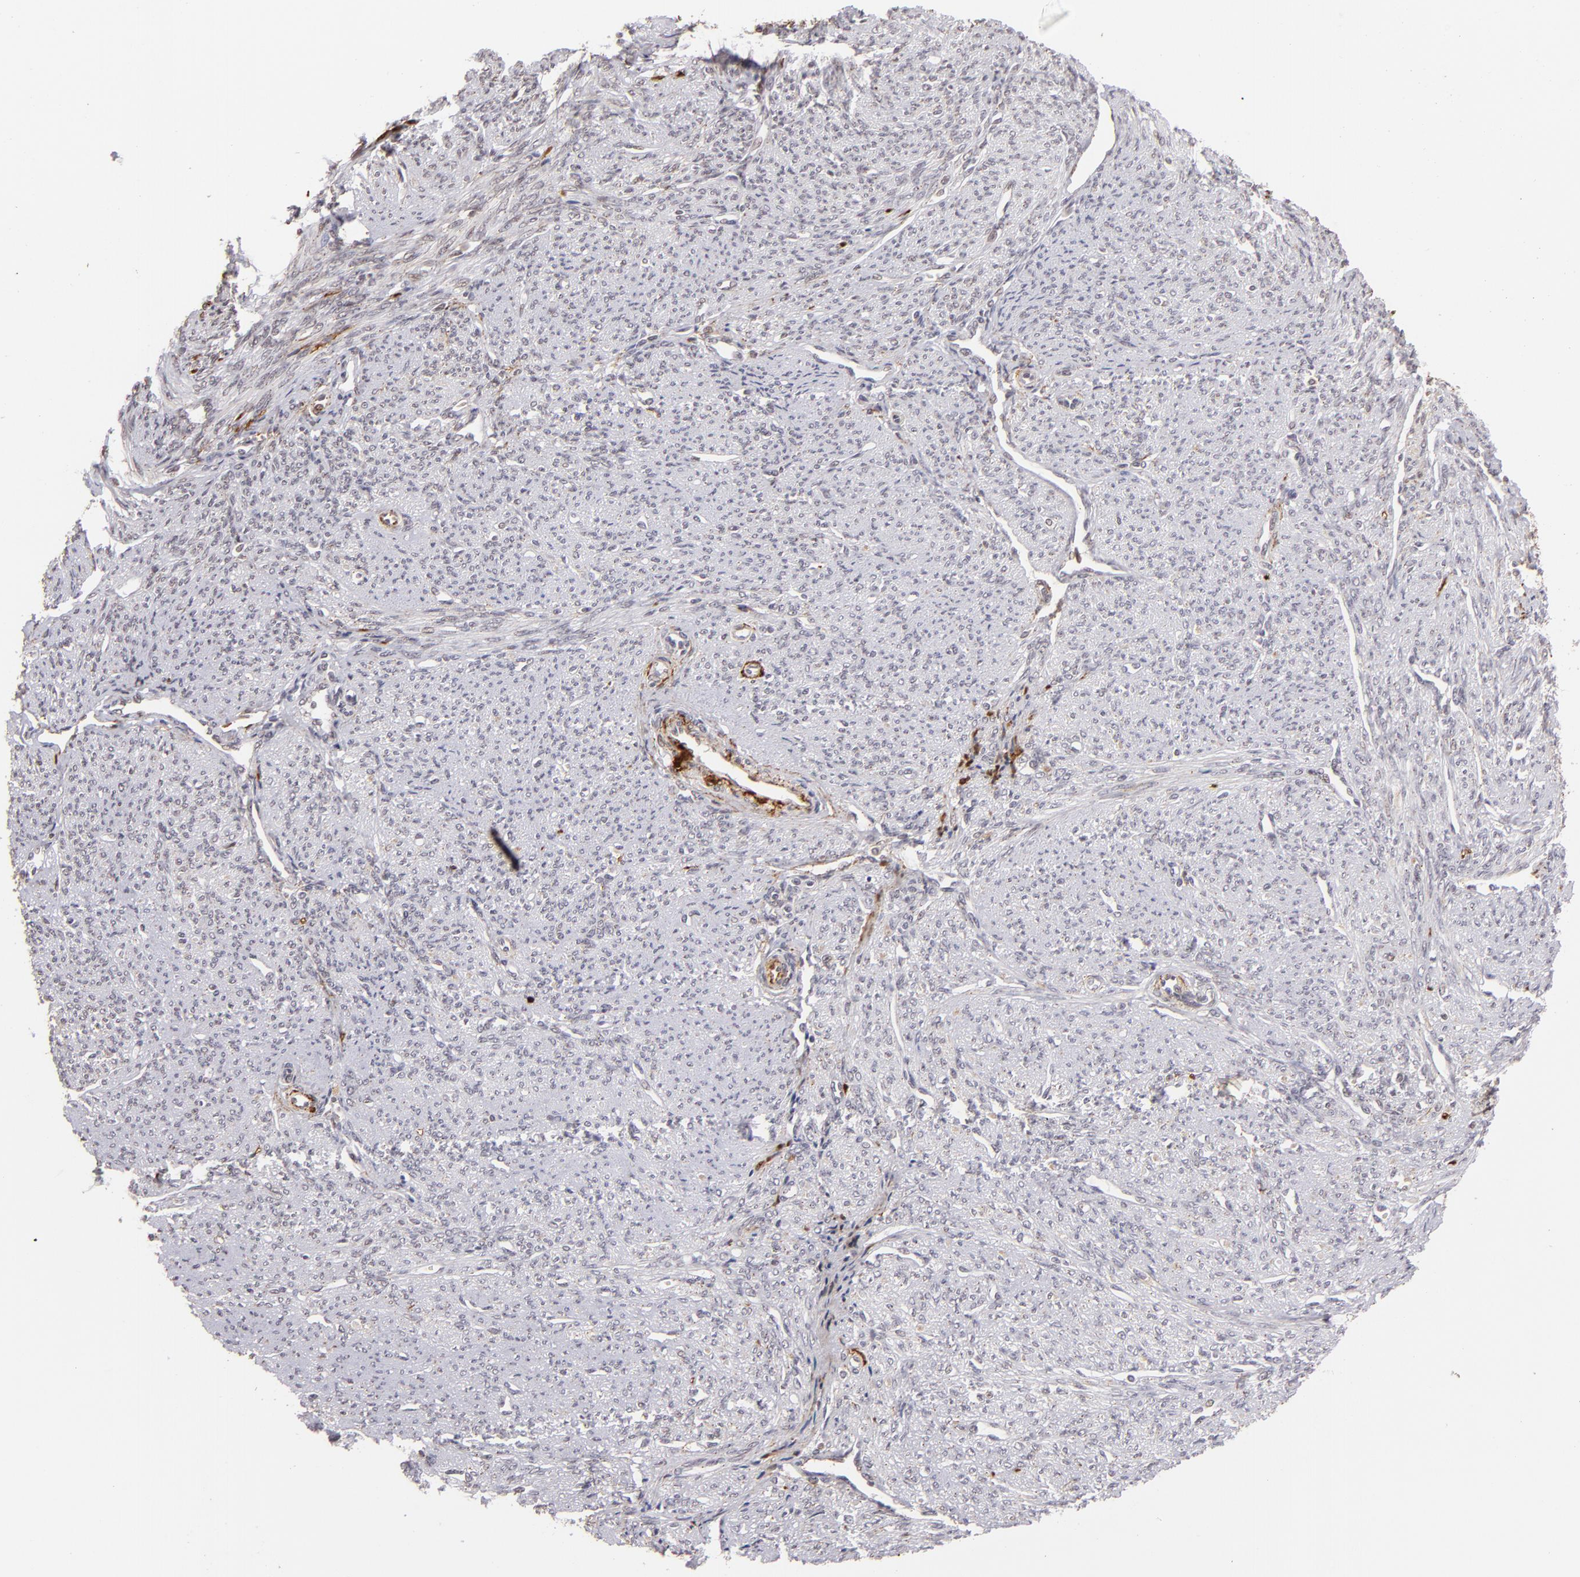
{"staining": {"intensity": "negative", "quantity": "none", "location": "none"}, "tissue": "smooth muscle", "cell_type": "Smooth muscle cells", "image_type": "normal", "snomed": [{"axis": "morphology", "description": "Normal tissue, NOS"}, {"axis": "topography", "description": "Cervix"}, {"axis": "topography", "description": "Endometrium"}], "caption": "The image demonstrates no staining of smooth muscle cells in unremarkable smooth muscle. Brightfield microscopy of IHC stained with DAB (brown) and hematoxylin (blue), captured at high magnification.", "gene": "RXRG", "patient": {"sex": "female", "age": 65}}